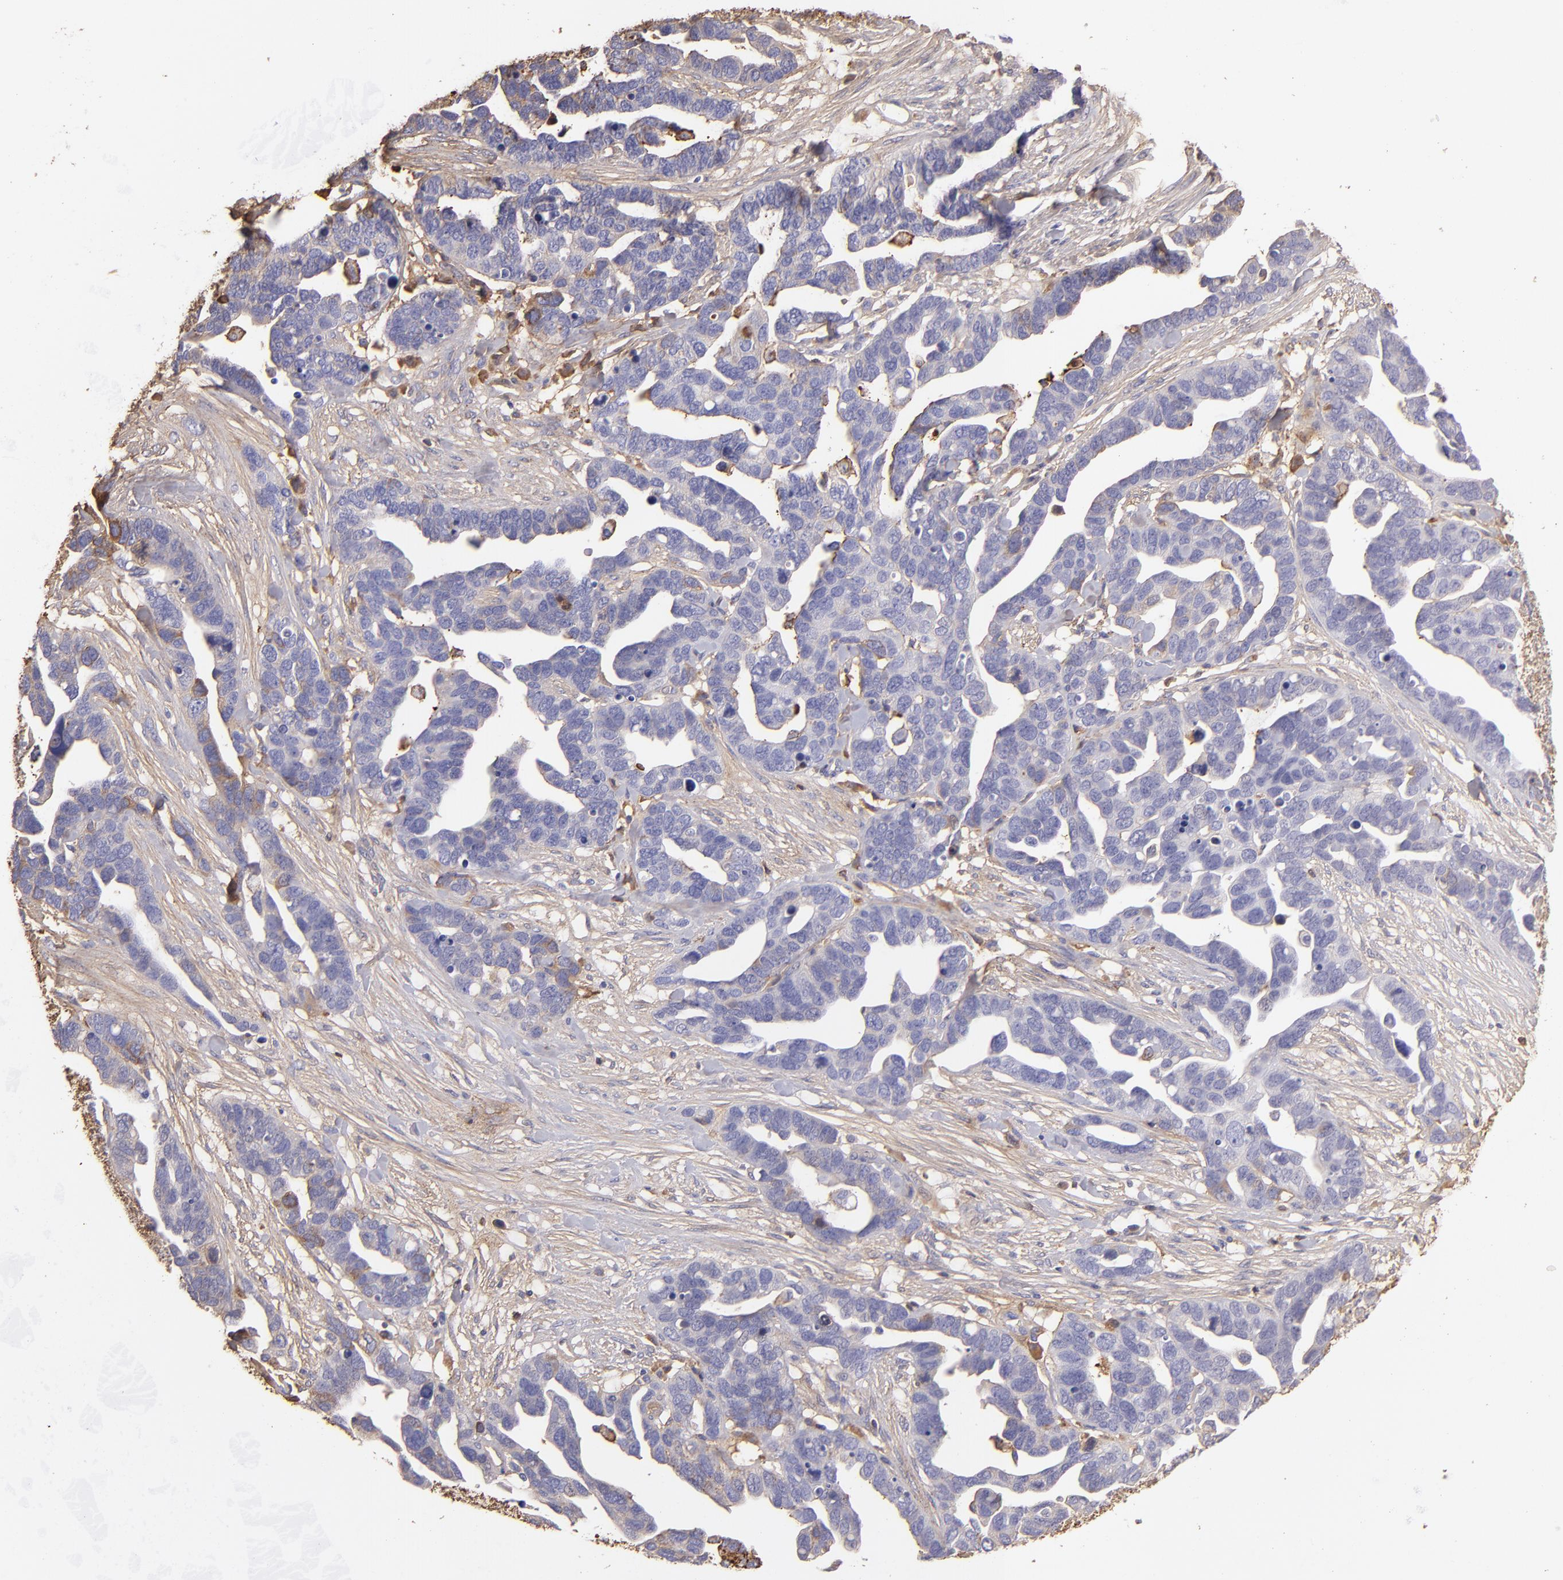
{"staining": {"intensity": "weak", "quantity": "25%-75%", "location": "cytoplasmic/membranous"}, "tissue": "ovarian cancer", "cell_type": "Tumor cells", "image_type": "cancer", "snomed": [{"axis": "morphology", "description": "Cystadenocarcinoma, serous, NOS"}, {"axis": "topography", "description": "Ovary"}], "caption": "A histopathology image of ovarian cancer (serous cystadenocarcinoma) stained for a protein displays weak cytoplasmic/membranous brown staining in tumor cells.", "gene": "FGB", "patient": {"sex": "female", "age": 54}}